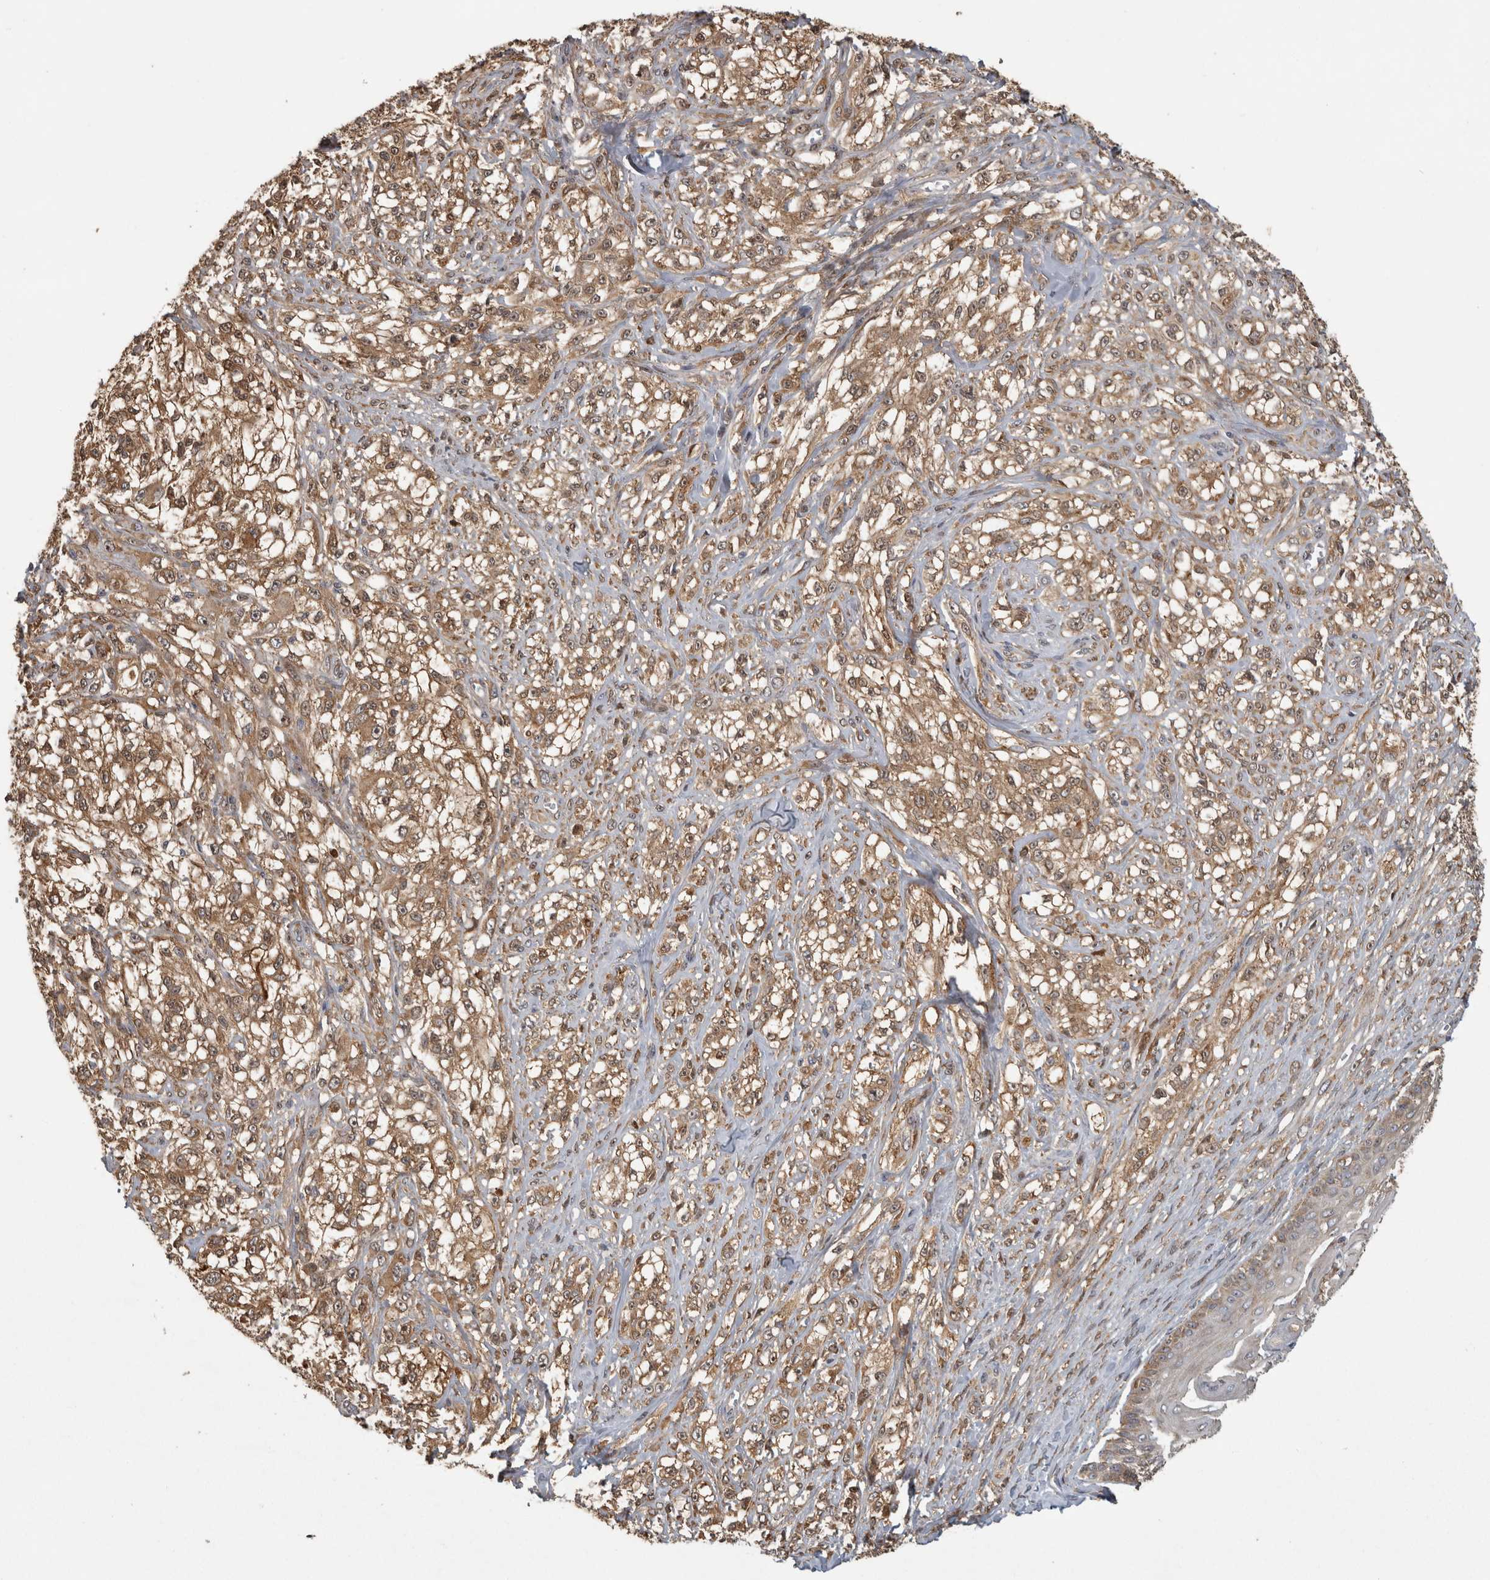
{"staining": {"intensity": "moderate", "quantity": ">75%", "location": "cytoplasmic/membranous"}, "tissue": "melanoma", "cell_type": "Tumor cells", "image_type": "cancer", "snomed": [{"axis": "morphology", "description": "Malignant melanoma, NOS"}, {"axis": "topography", "description": "Skin of head"}], "caption": "Human malignant melanoma stained for a protein (brown) reveals moderate cytoplasmic/membranous positive staining in approximately >75% of tumor cells.", "gene": "ATXN2", "patient": {"sex": "male", "age": 83}}